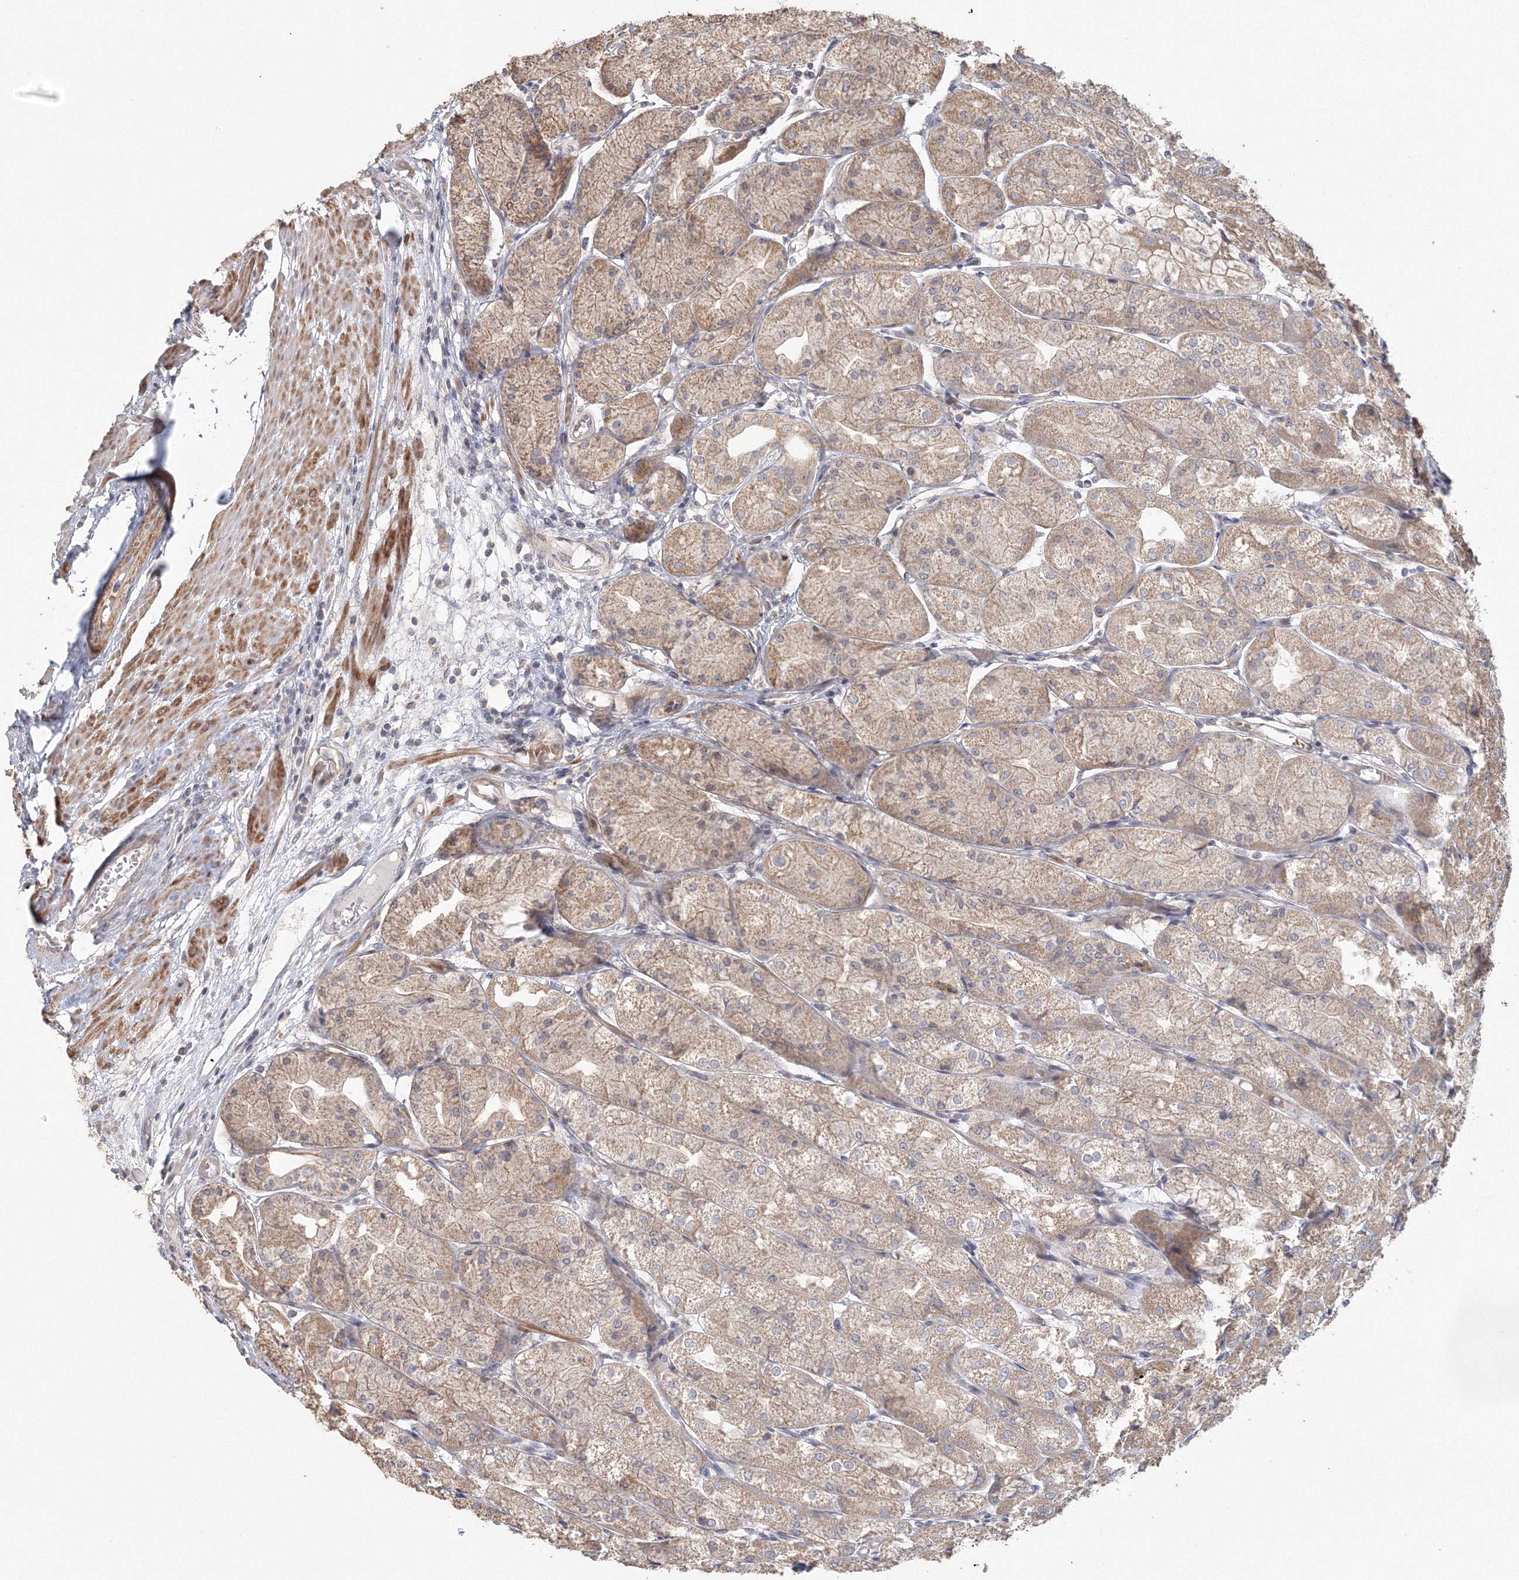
{"staining": {"intensity": "moderate", "quantity": "25%-75%", "location": "cytoplasmic/membranous"}, "tissue": "stomach", "cell_type": "Glandular cells", "image_type": "normal", "snomed": [{"axis": "morphology", "description": "Normal tissue, NOS"}, {"axis": "topography", "description": "Stomach, upper"}], "caption": "Protein expression analysis of benign stomach demonstrates moderate cytoplasmic/membranous staining in approximately 25%-75% of glandular cells.", "gene": "TACC2", "patient": {"sex": "male", "age": 72}}